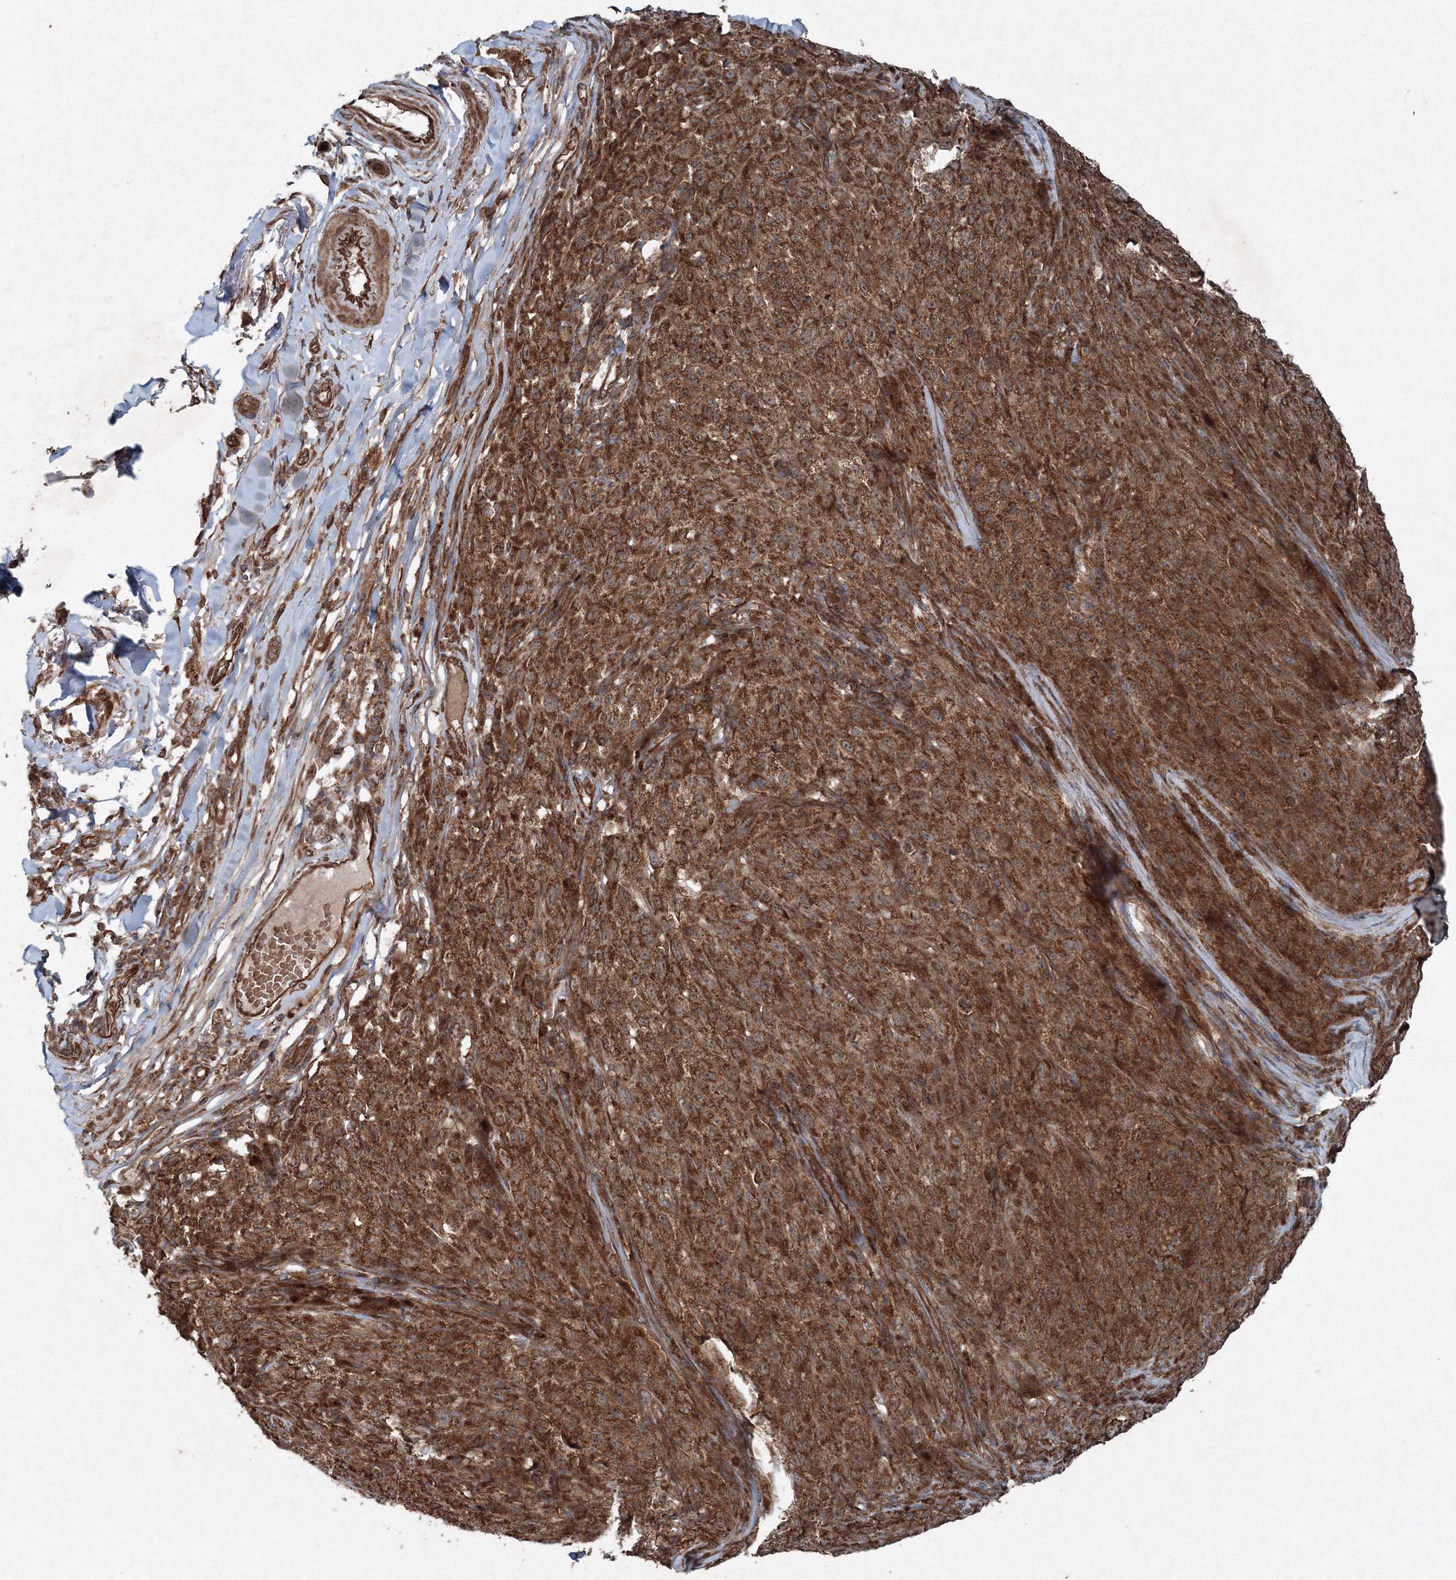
{"staining": {"intensity": "strong", "quantity": ">75%", "location": "cytoplasmic/membranous"}, "tissue": "melanoma", "cell_type": "Tumor cells", "image_type": "cancer", "snomed": [{"axis": "morphology", "description": "Malignant melanoma, NOS"}, {"axis": "topography", "description": "Skin"}], "caption": "Tumor cells reveal high levels of strong cytoplasmic/membranous positivity in approximately >75% of cells in human malignant melanoma. (Brightfield microscopy of DAB IHC at high magnification).", "gene": "COPS7B", "patient": {"sex": "female", "age": 82}}